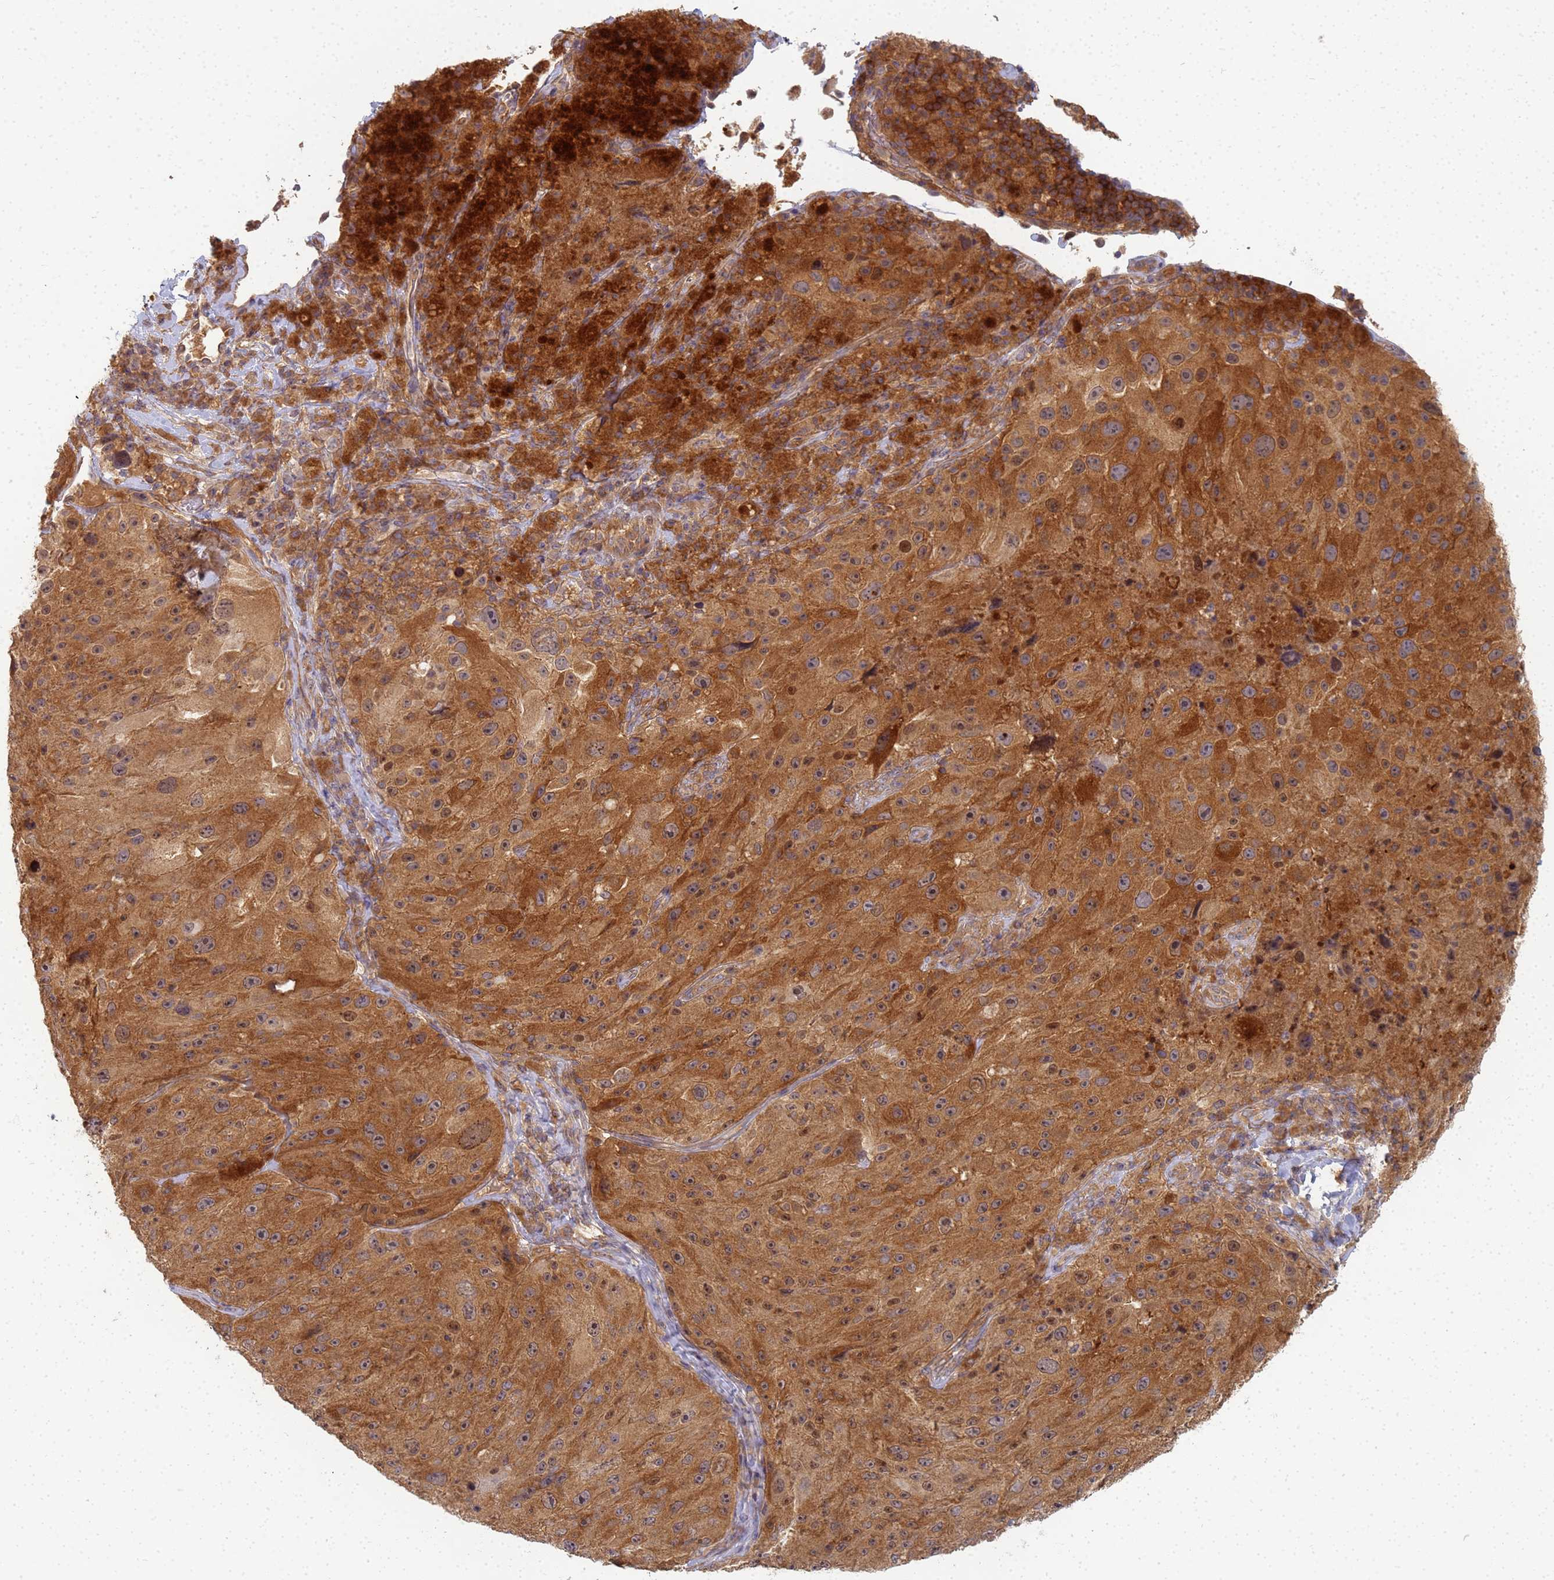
{"staining": {"intensity": "strong", "quantity": ">75%", "location": "cytoplasmic/membranous,nuclear"}, "tissue": "melanoma", "cell_type": "Tumor cells", "image_type": "cancer", "snomed": [{"axis": "morphology", "description": "Malignant melanoma, Metastatic site"}, {"axis": "topography", "description": "Lymph node"}], "caption": "This is an image of IHC staining of melanoma, which shows strong expression in the cytoplasmic/membranous and nuclear of tumor cells.", "gene": "SHARPIN", "patient": {"sex": "male", "age": 62}}